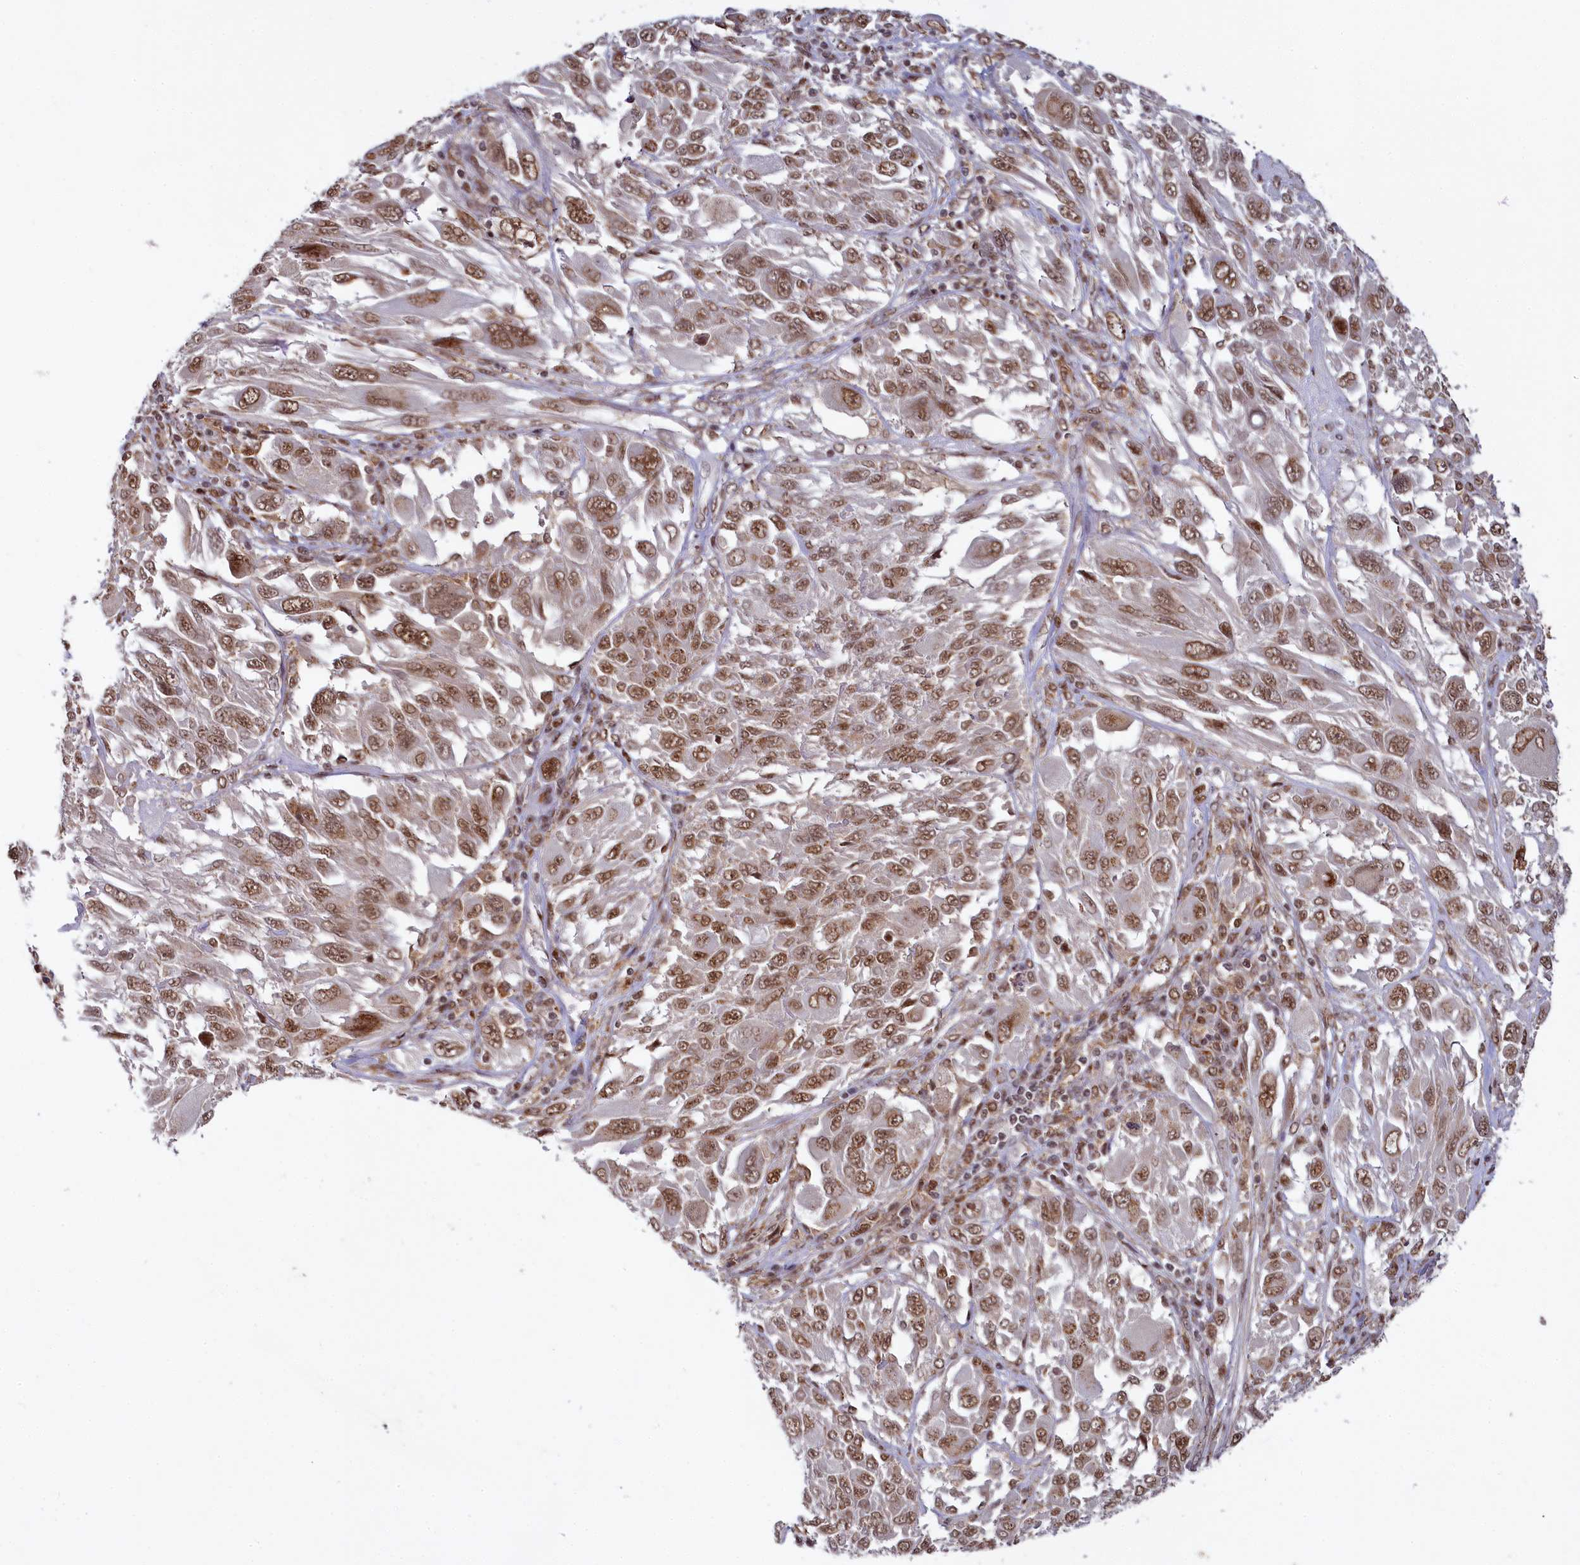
{"staining": {"intensity": "moderate", "quantity": ">75%", "location": "nuclear"}, "tissue": "melanoma", "cell_type": "Tumor cells", "image_type": "cancer", "snomed": [{"axis": "morphology", "description": "Malignant melanoma, NOS"}, {"axis": "topography", "description": "Skin"}], "caption": "A histopathology image showing moderate nuclear expression in about >75% of tumor cells in melanoma, as visualized by brown immunohistochemical staining.", "gene": "PPHLN1", "patient": {"sex": "female", "age": 91}}